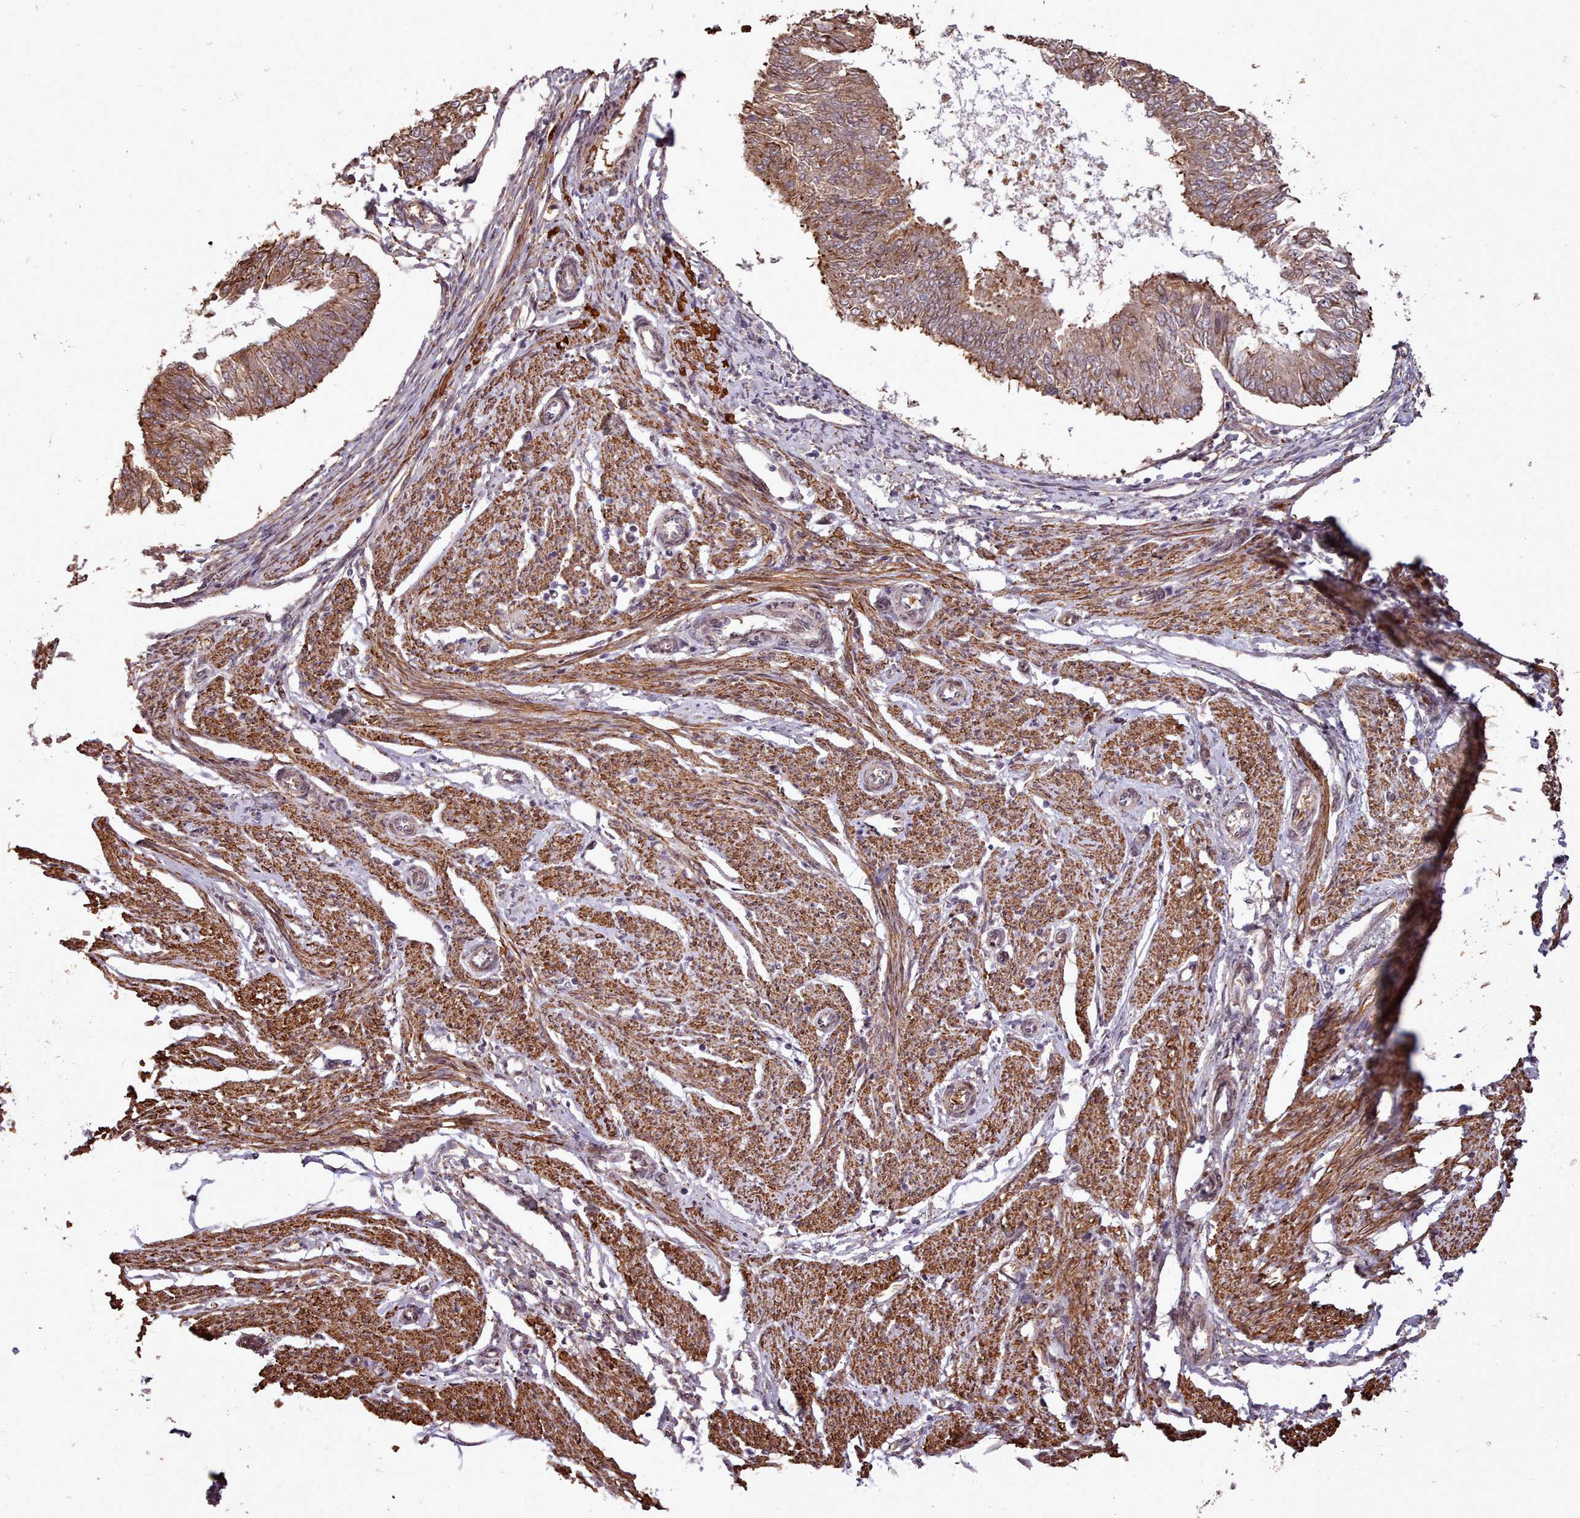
{"staining": {"intensity": "moderate", "quantity": ">75%", "location": "cytoplasmic/membranous"}, "tissue": "endometrial cancer", "cell_type": "Tumor cells", "image_type": "cancer", "snomed": [{"axis": "morphology", "description": "Adenocarcinoma, NOS"}, {"axis": "topography", "description": "Endometrium"}], "caption": "High-power microscopy captured an immunohistochemistry (IHC) photomicrograph of endometrial cancer (adenocarcinoma), revealing moderate cytoplasmic/membranous staining in about >75% of tumor cells. The staining was performed using DAB to visualize the protein expression in brown, while the nuclei were stained in blue with hematoxylin (Magnification: 20x).", "gene": "CABP1", "patient": {"sex": "female", "age": 58}}